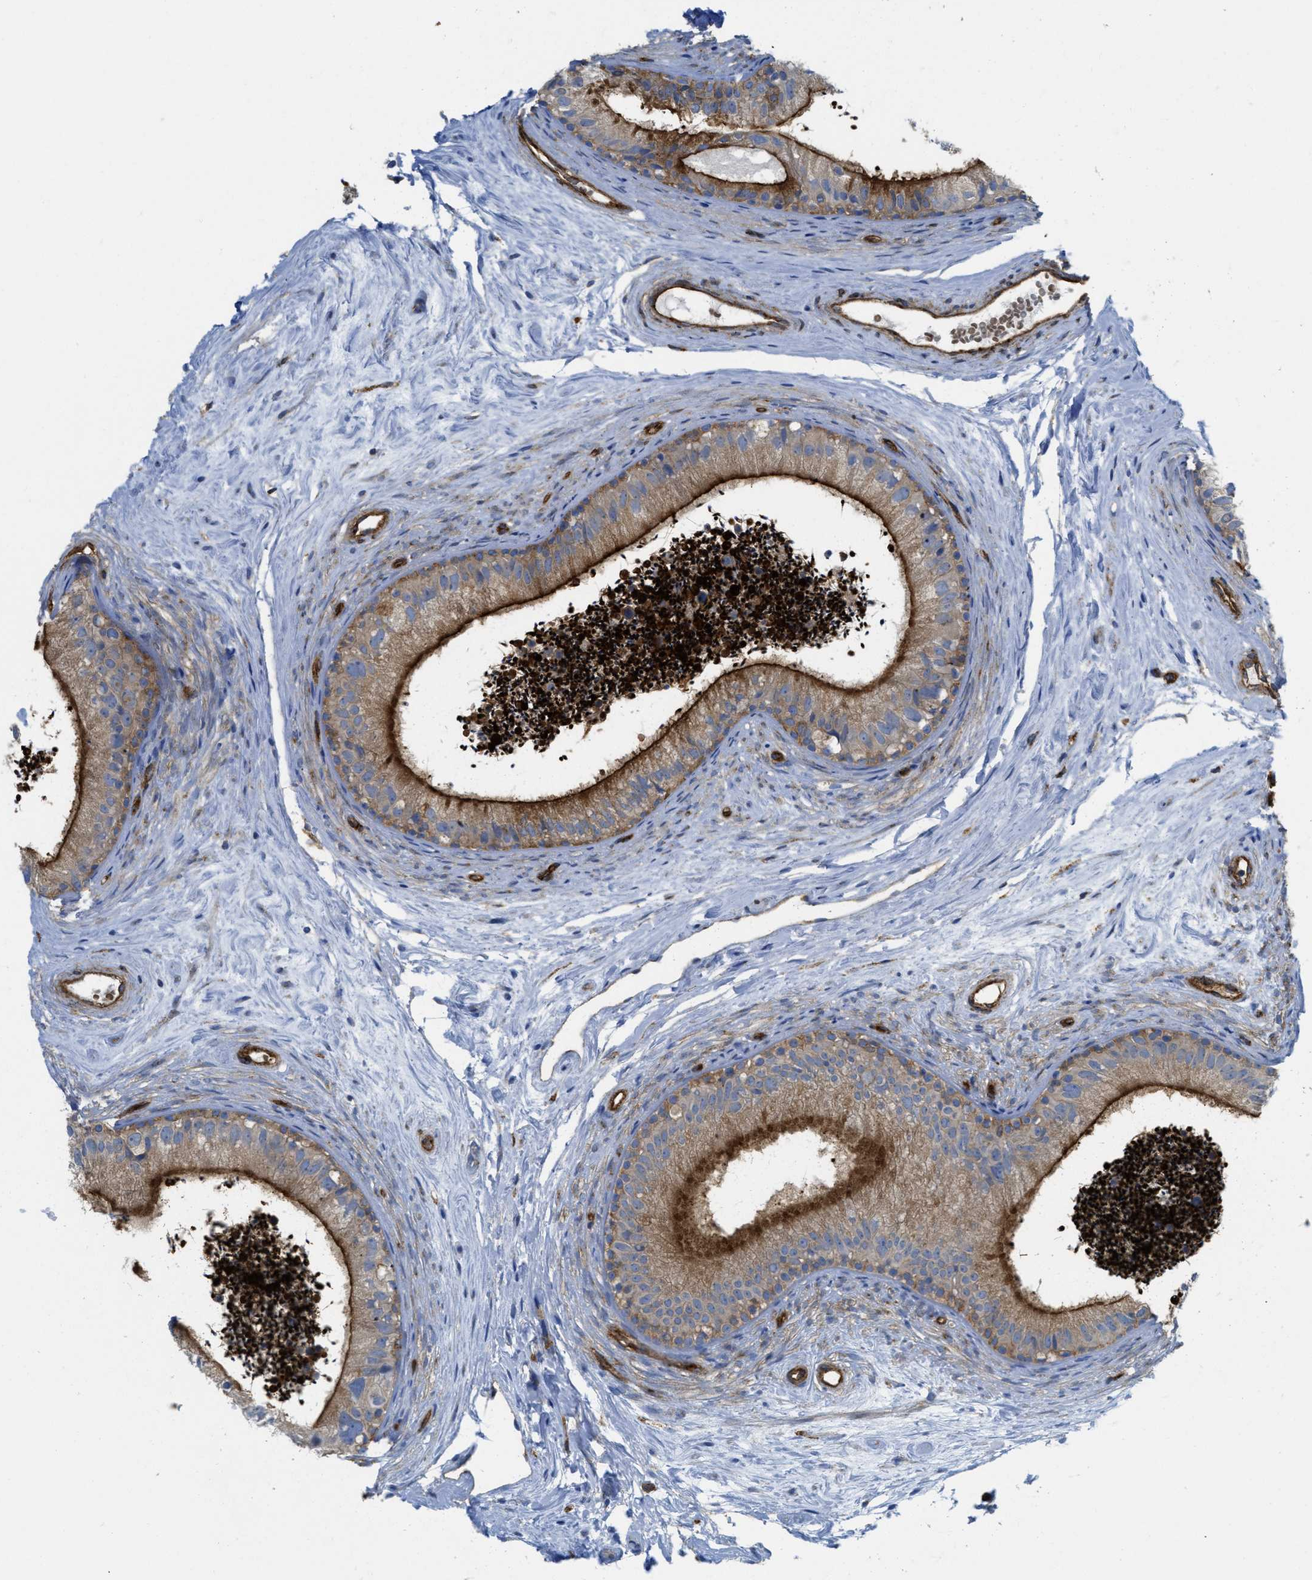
{"staining": {"intensity": "strong", "quantity": "25%-75%", "location": "cytoplasmic/membranous"}, "tissue": "epididymis", "cell_type": "Glandular cells", "image_type": "normal", "snomed": [{"axis": "morphology", "description": "Normal tissue, NOS"}, {"axis": "topography", "description": "Epididymis"}], "caption": "A brown stain shows strong cytoplasmic/membranous expression of a protein in glandular cells of normal human epididymis. Nuclei are stained in blue.", "gene": "HIP1", "patient": {"sex": "male", "age": 56}}